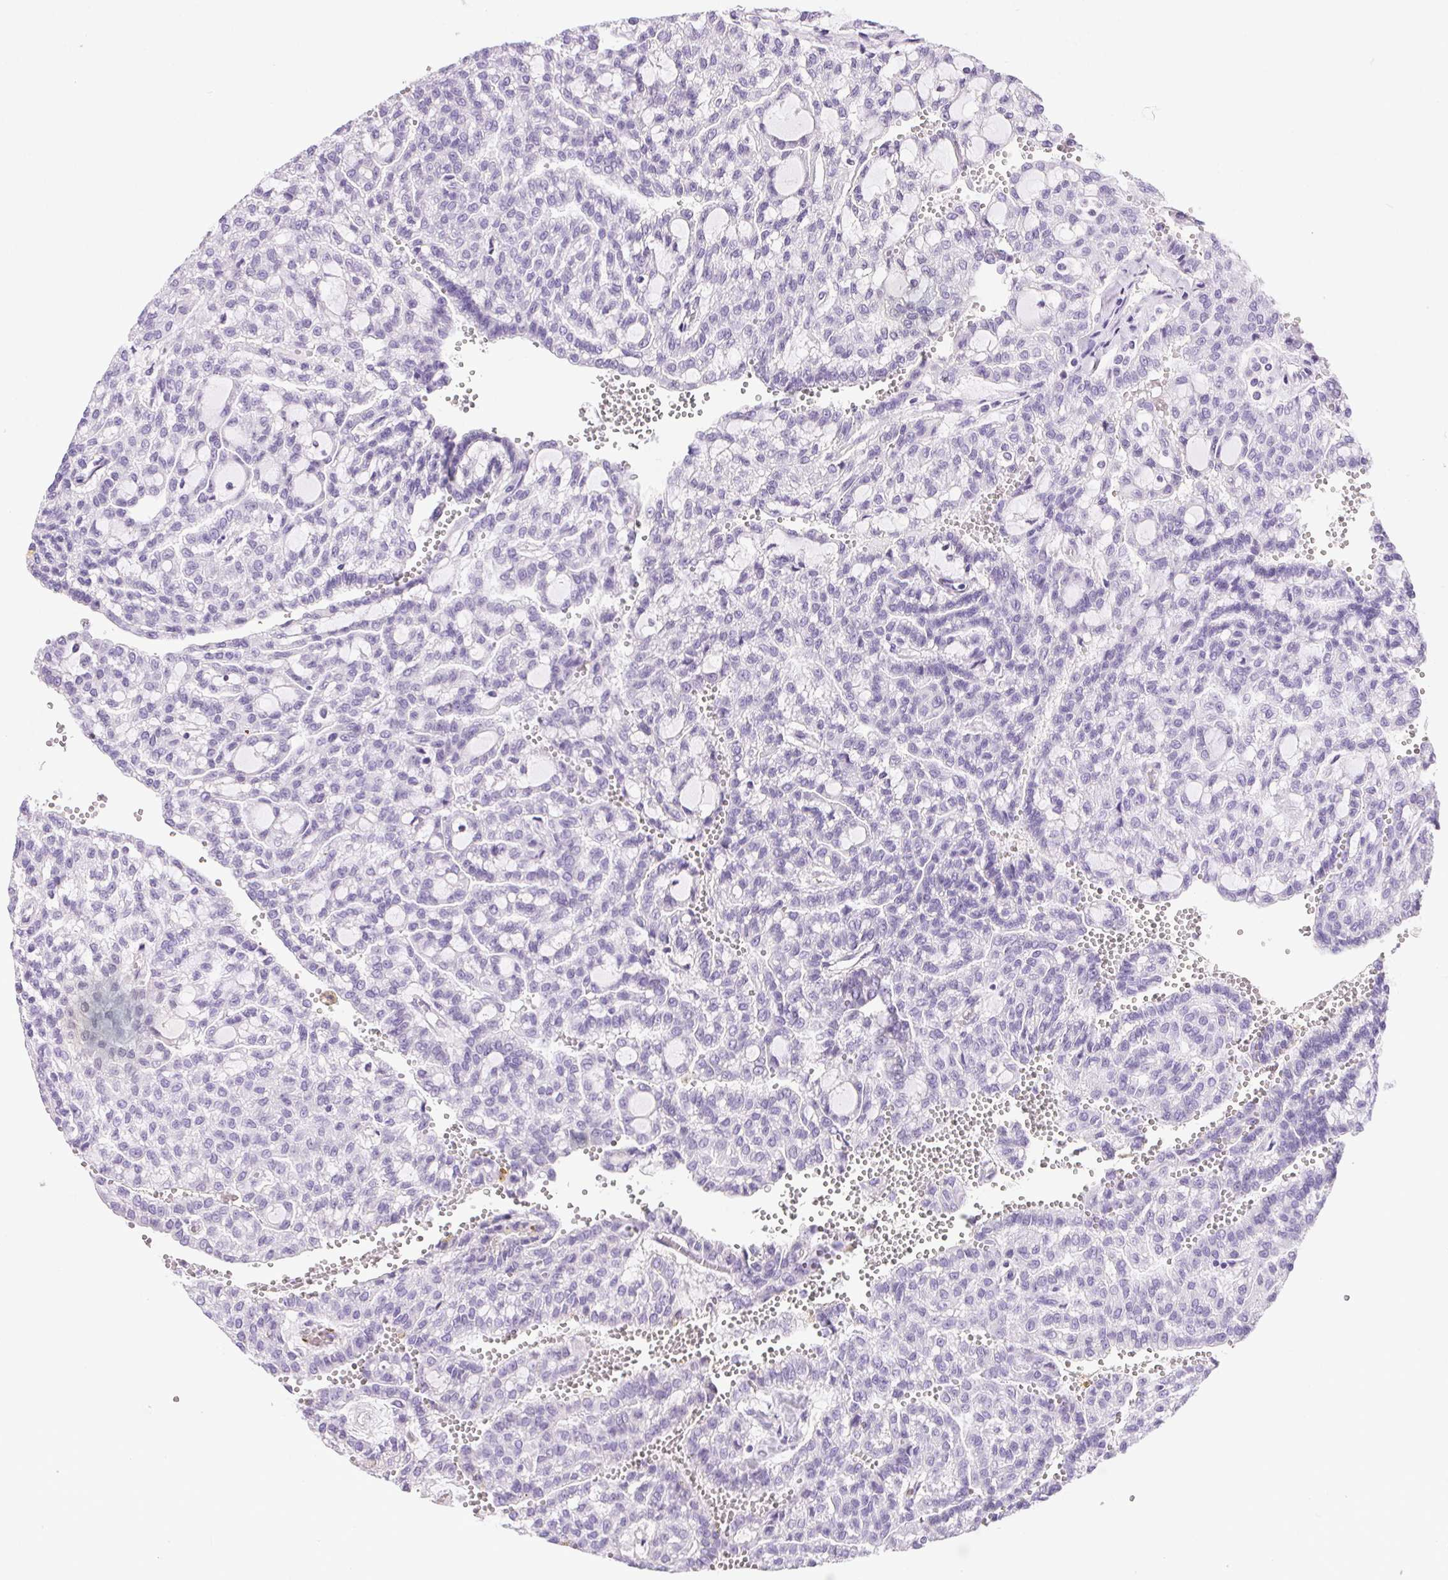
{"staining": {"intensity": "negative", "quantity": "none", "location": "none"}, "tissue": "renal cancer", "cell_type": "Tumor cells", "image_type": "cancer", "snomed": [{"axis": "morphology", "description": "Adenocarcinoma, NOS"}, {"axis": "topography", "description": "Kidney"}], "caption": "Tumor cells are negative for protein expression in human adenocarcinoma (renal).", "gene": "C20orf85", "patient": {"sex": "male", "age": 63}}